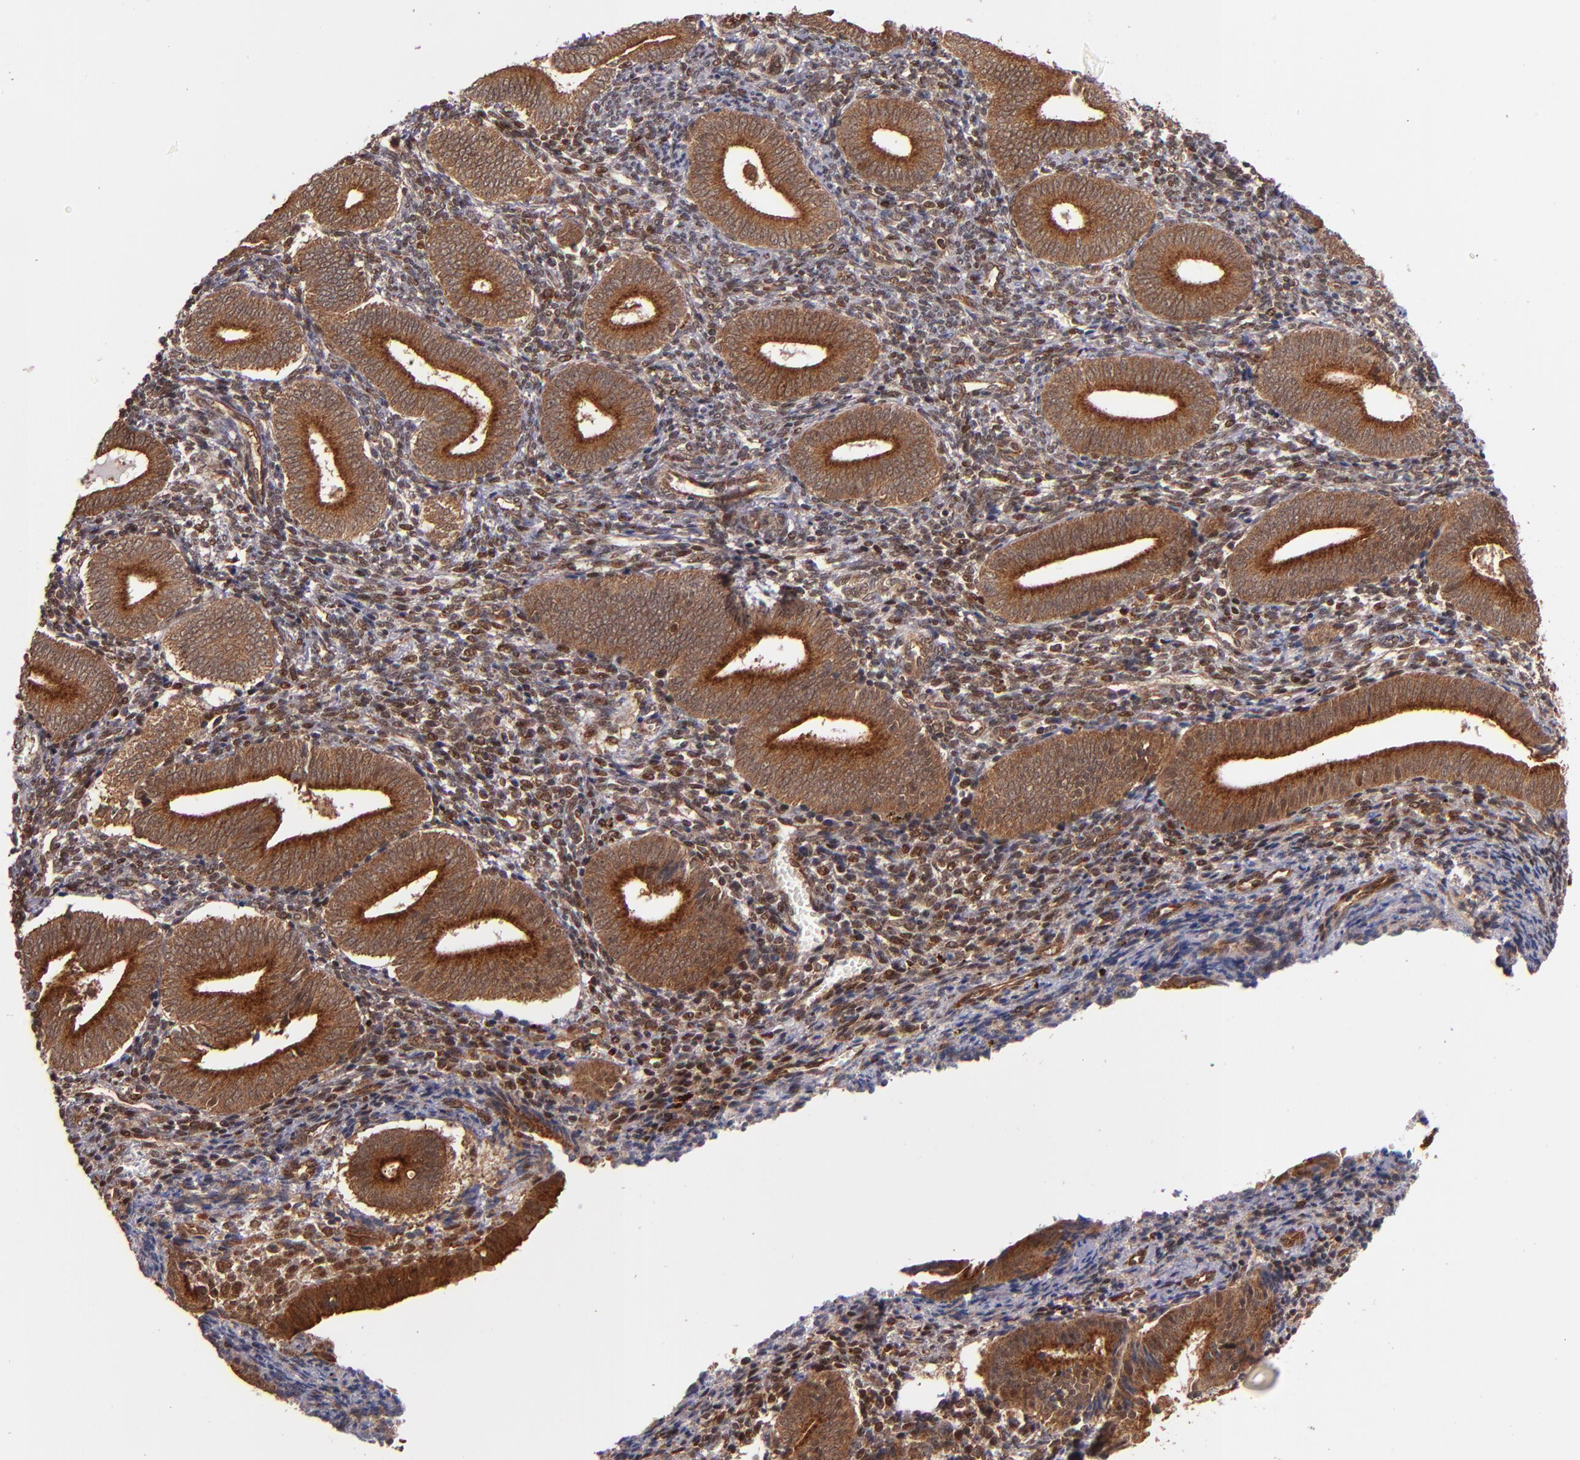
{"staining": {"intensity": "moderate", "quantity": "25%-75%", "location": "nuclear"}, "tissue": "endometrium", "cell_type": "Cells in endometrial stroma", "image_type": "normal", "snomed": [{"axis": "morphology", "description": "Normal tissue, NOS"}, {"axis": "topography", "description": "Uterus"}, {"axis": "topography", "description": "Endometrium"}], "caption": "A photomicrograph of human endometrium stained for a protein demonstrates moderate nuclear brown staining in cells in endometrial stroma.", "gene": "STX8", "patient": {"sex": "female", "age": 33}}